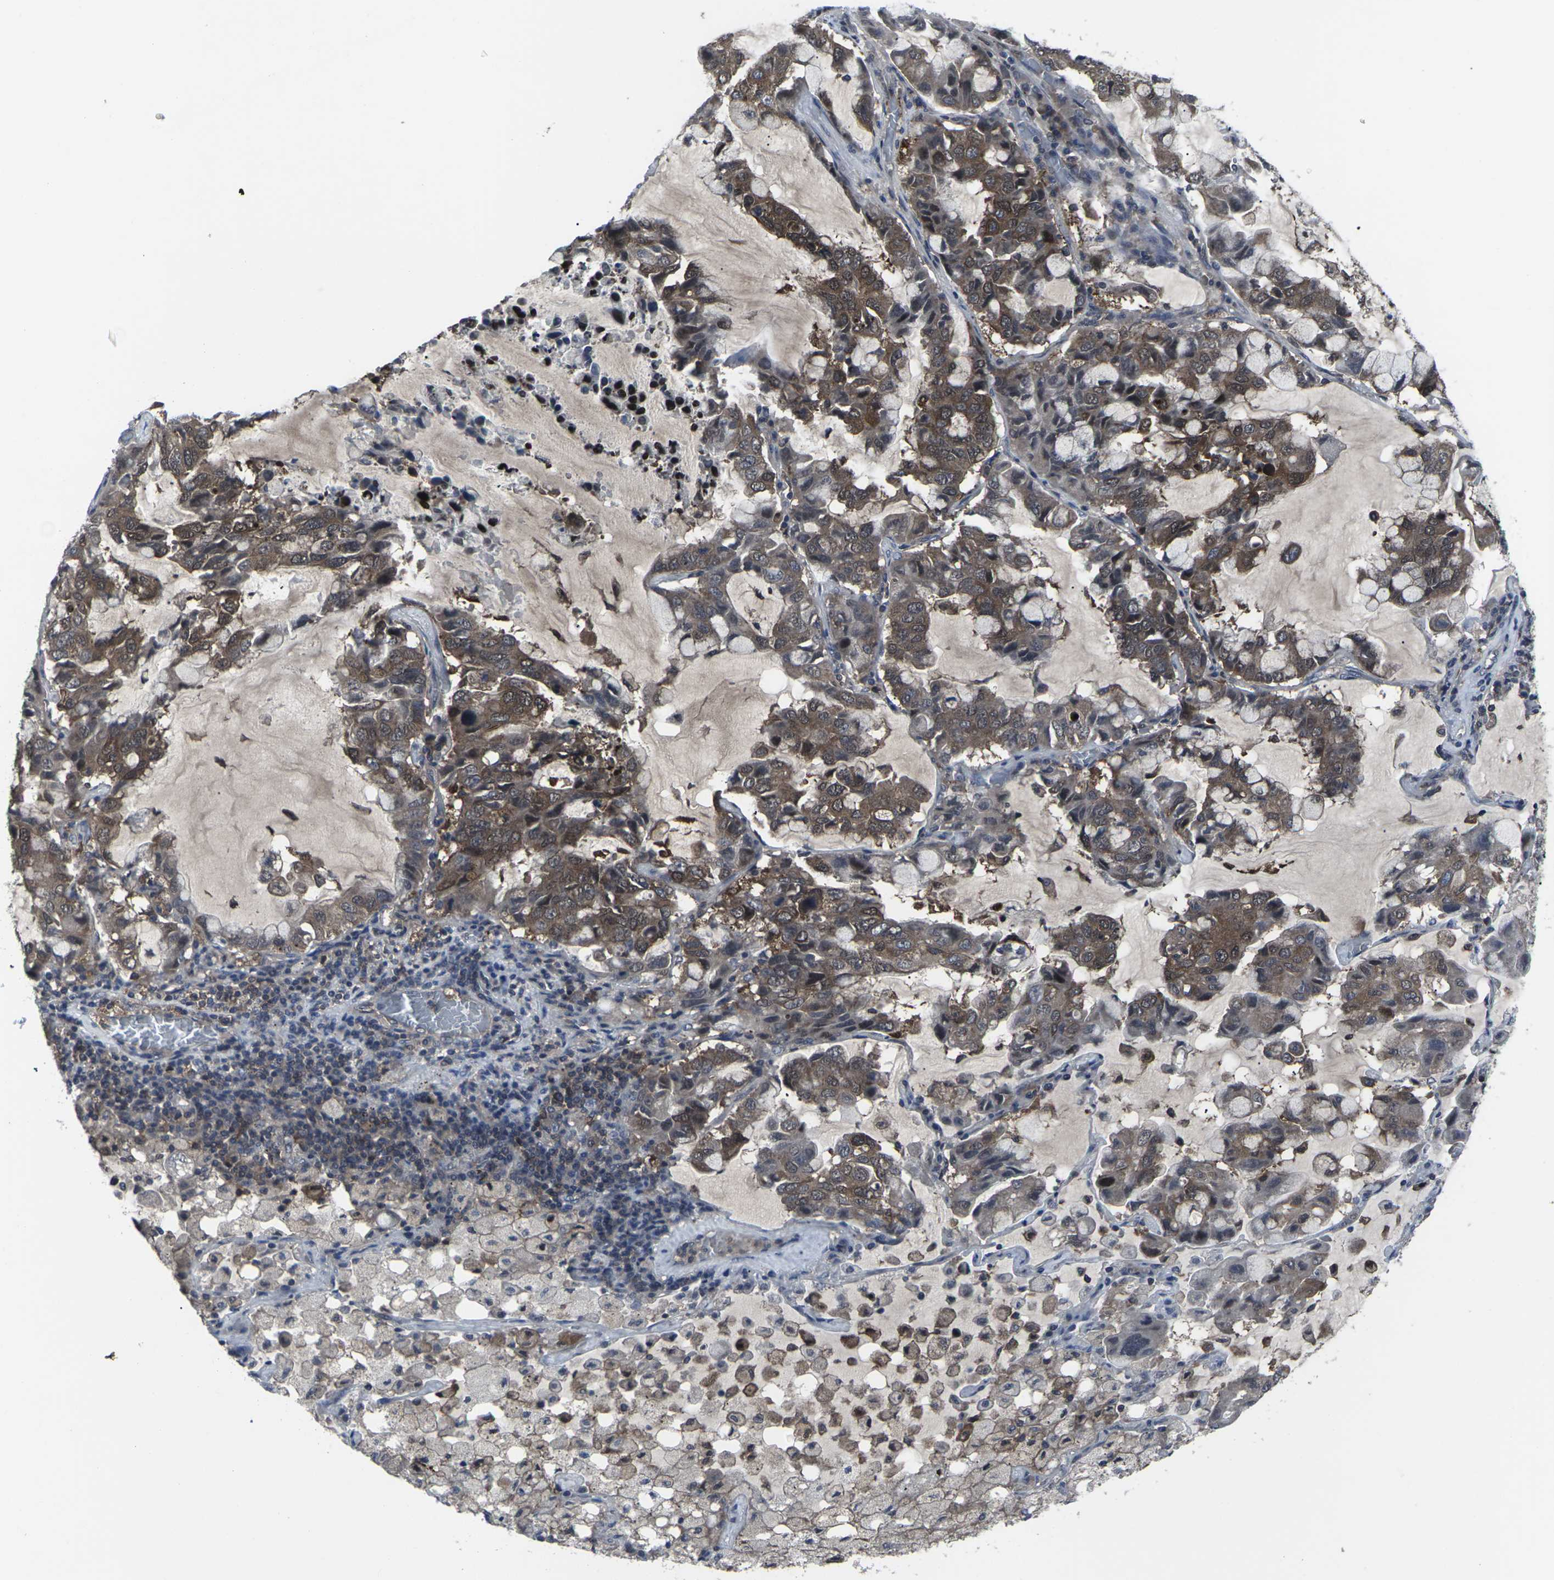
{"staining": {"intensity": "moderate", "quantity": "25%-75%", "location": "cytoplasmic/membranous"}, "tissue": "lung cancer", "cell_type": "Tumor cells", "image_type": "cancer", "snomed": [{"axis": "morphology", "description": "Adenocarcinoma, NOS"}, {"axis": "topography", "description": "Lung"}], "caption": "Lung cancer was stained to show a protein in brown. There is medium levels of moderate cytoplasmic/membranous staining in approximately 25%-75% of tumor cells.", "gene": "HPRT1", "patient": {"sex": "male", "age": 64}}